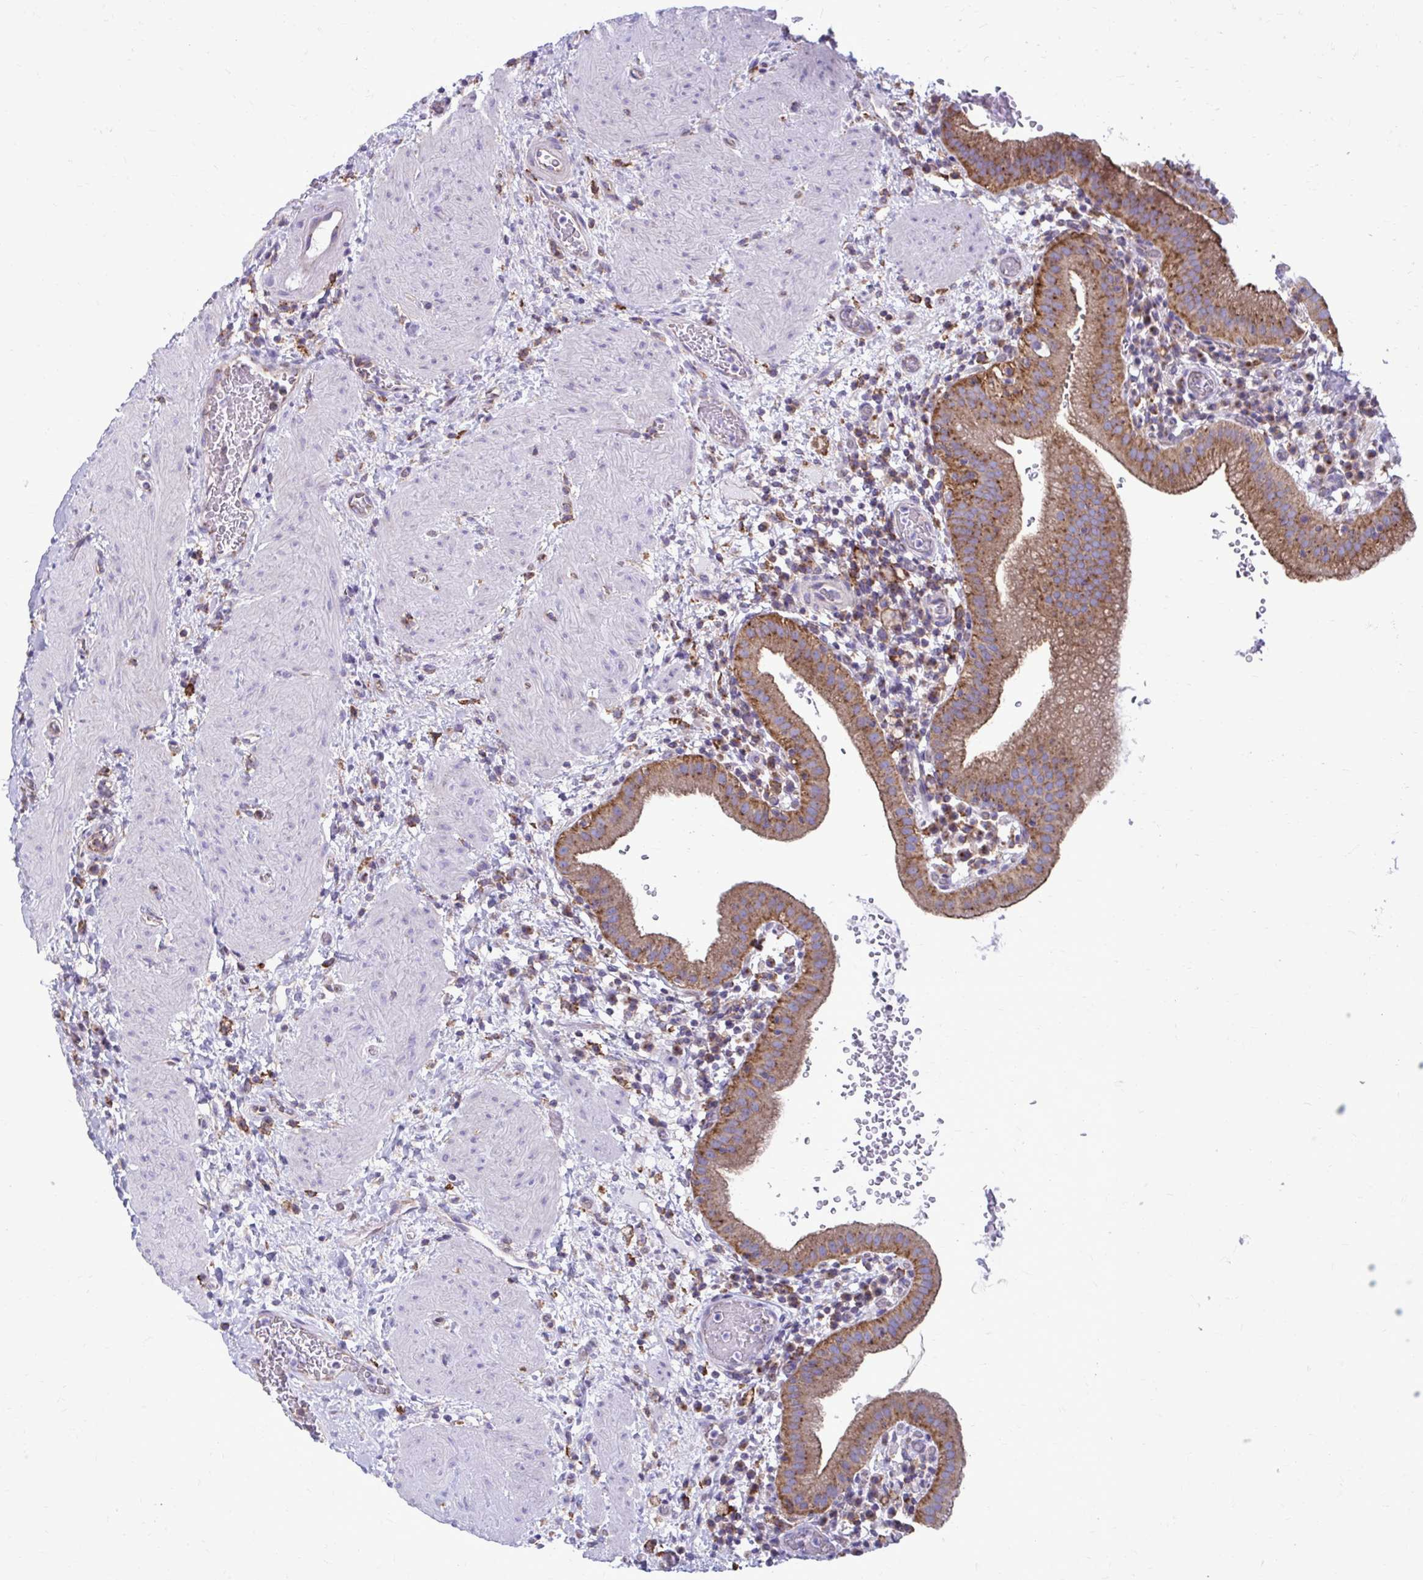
{"staining": {"intensity": "moderate", "quantity": ">75%", "location": "cytoplasmic/membranous"}, "tissue": "gallbladder", "cell_type": "Glandular cells", "image_type": "normal", "snomed": [{"axis": "morphology", "description": "Normal tissue, NOS"}, {"axis": "topography", "description": "Gallbladder"}], "caption": "High-power microscopy captured an IHC histopathology image of benign gallbladder, revealing moderate cytoplasmic/membranous staining in approximately >75% of glandular cells. Nuclei are stained in blue.", "gene": "CLTA", "patient": {"sex": "male", "age": 26}}